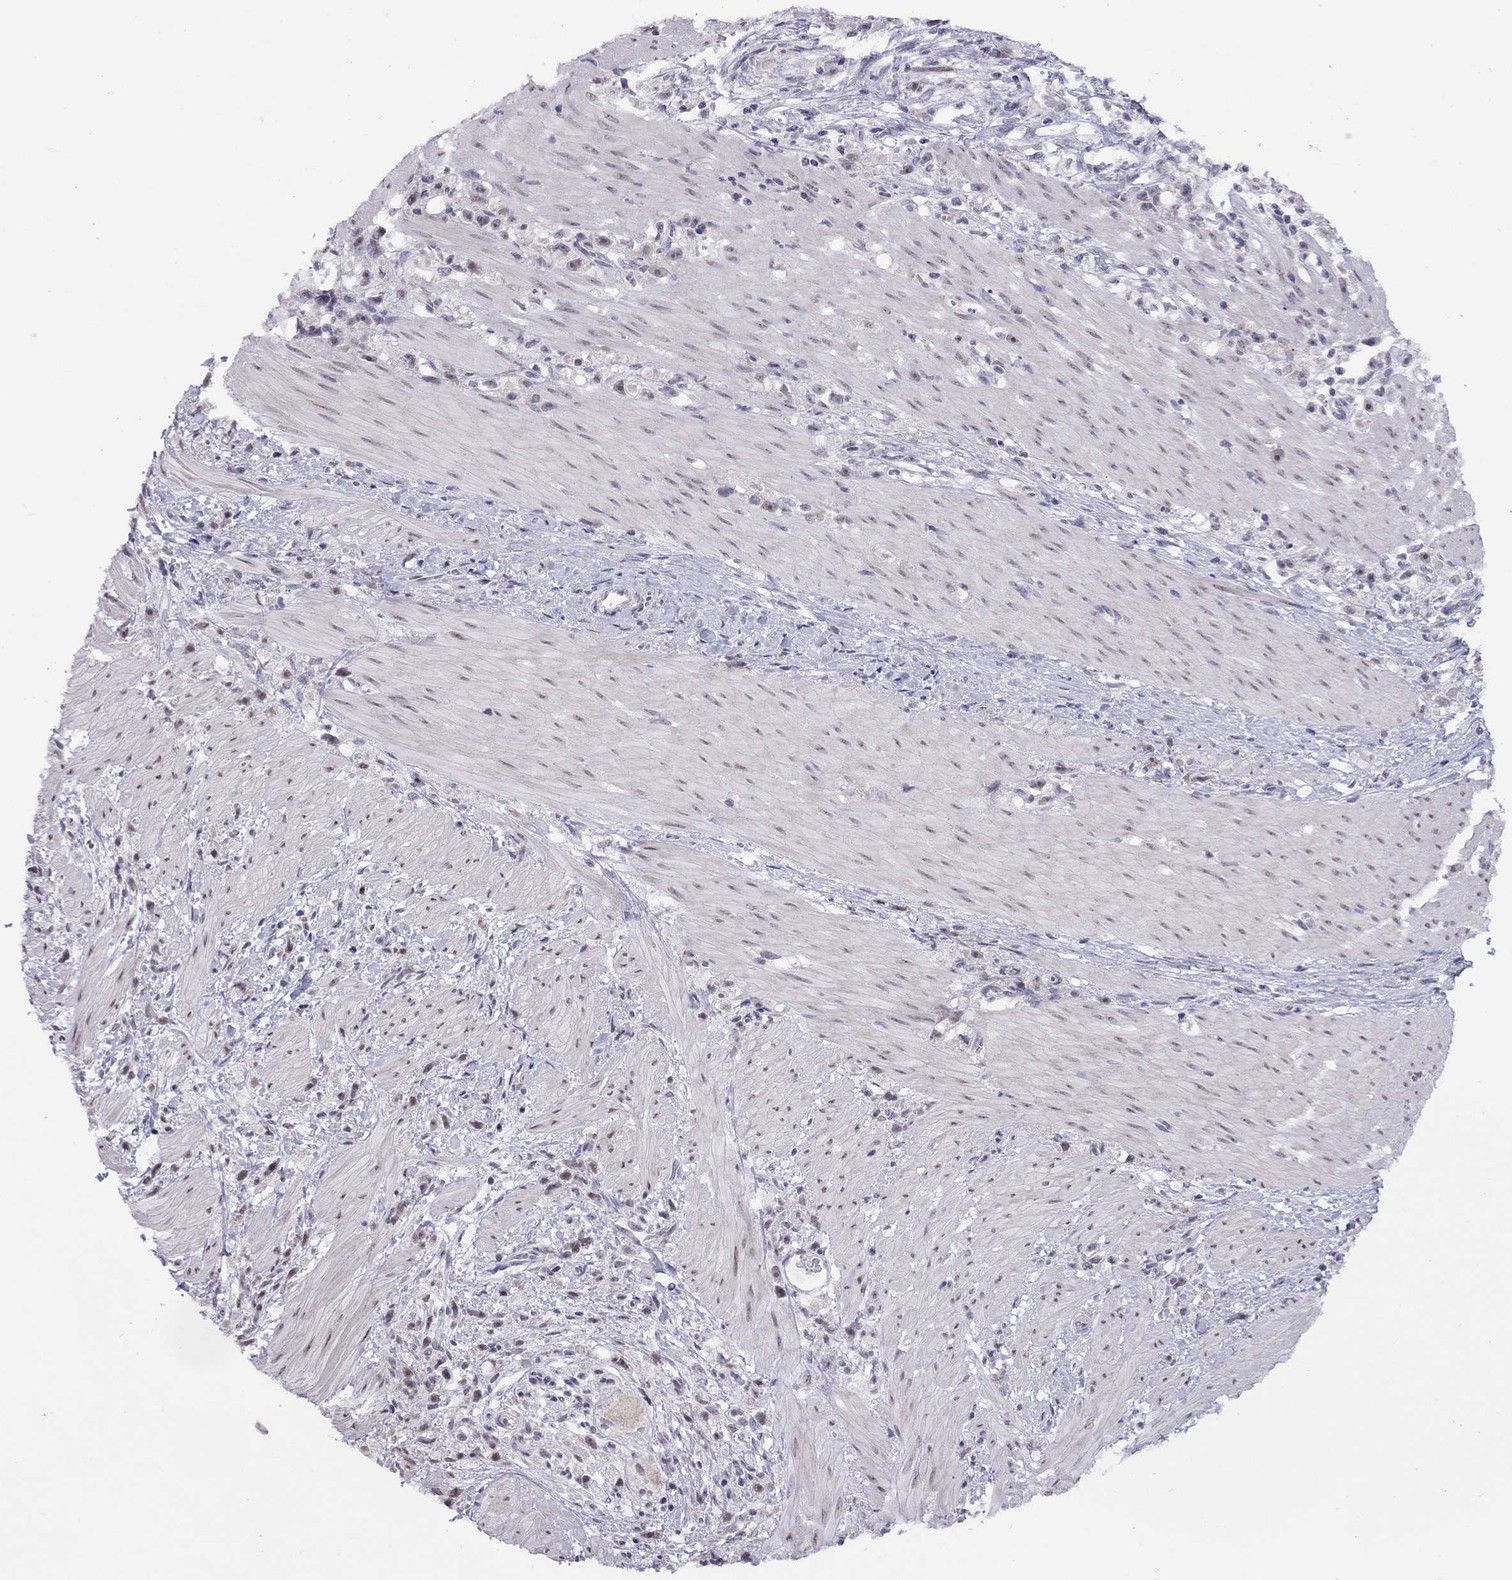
{"staining": {"intensity": "weak", "quantity": "<25%", "location": "nuclear"}, "tissue": "stomach cancer", "cell_type": "Tumor cells", "image_type": "cancer", "snomed": [{"axis": "morphology", "description": "Adenocarcinoma, NOS"}, {"axis": "topography", "description": "Stomach"}], "caption": "There is no significant staining in tumor cells of stomach cancer (adenocarcinoma). (IHC, brightfield microscopy, high magnification).", "gene": "HES5", "patient": {"sex": "female", "age": 59}}